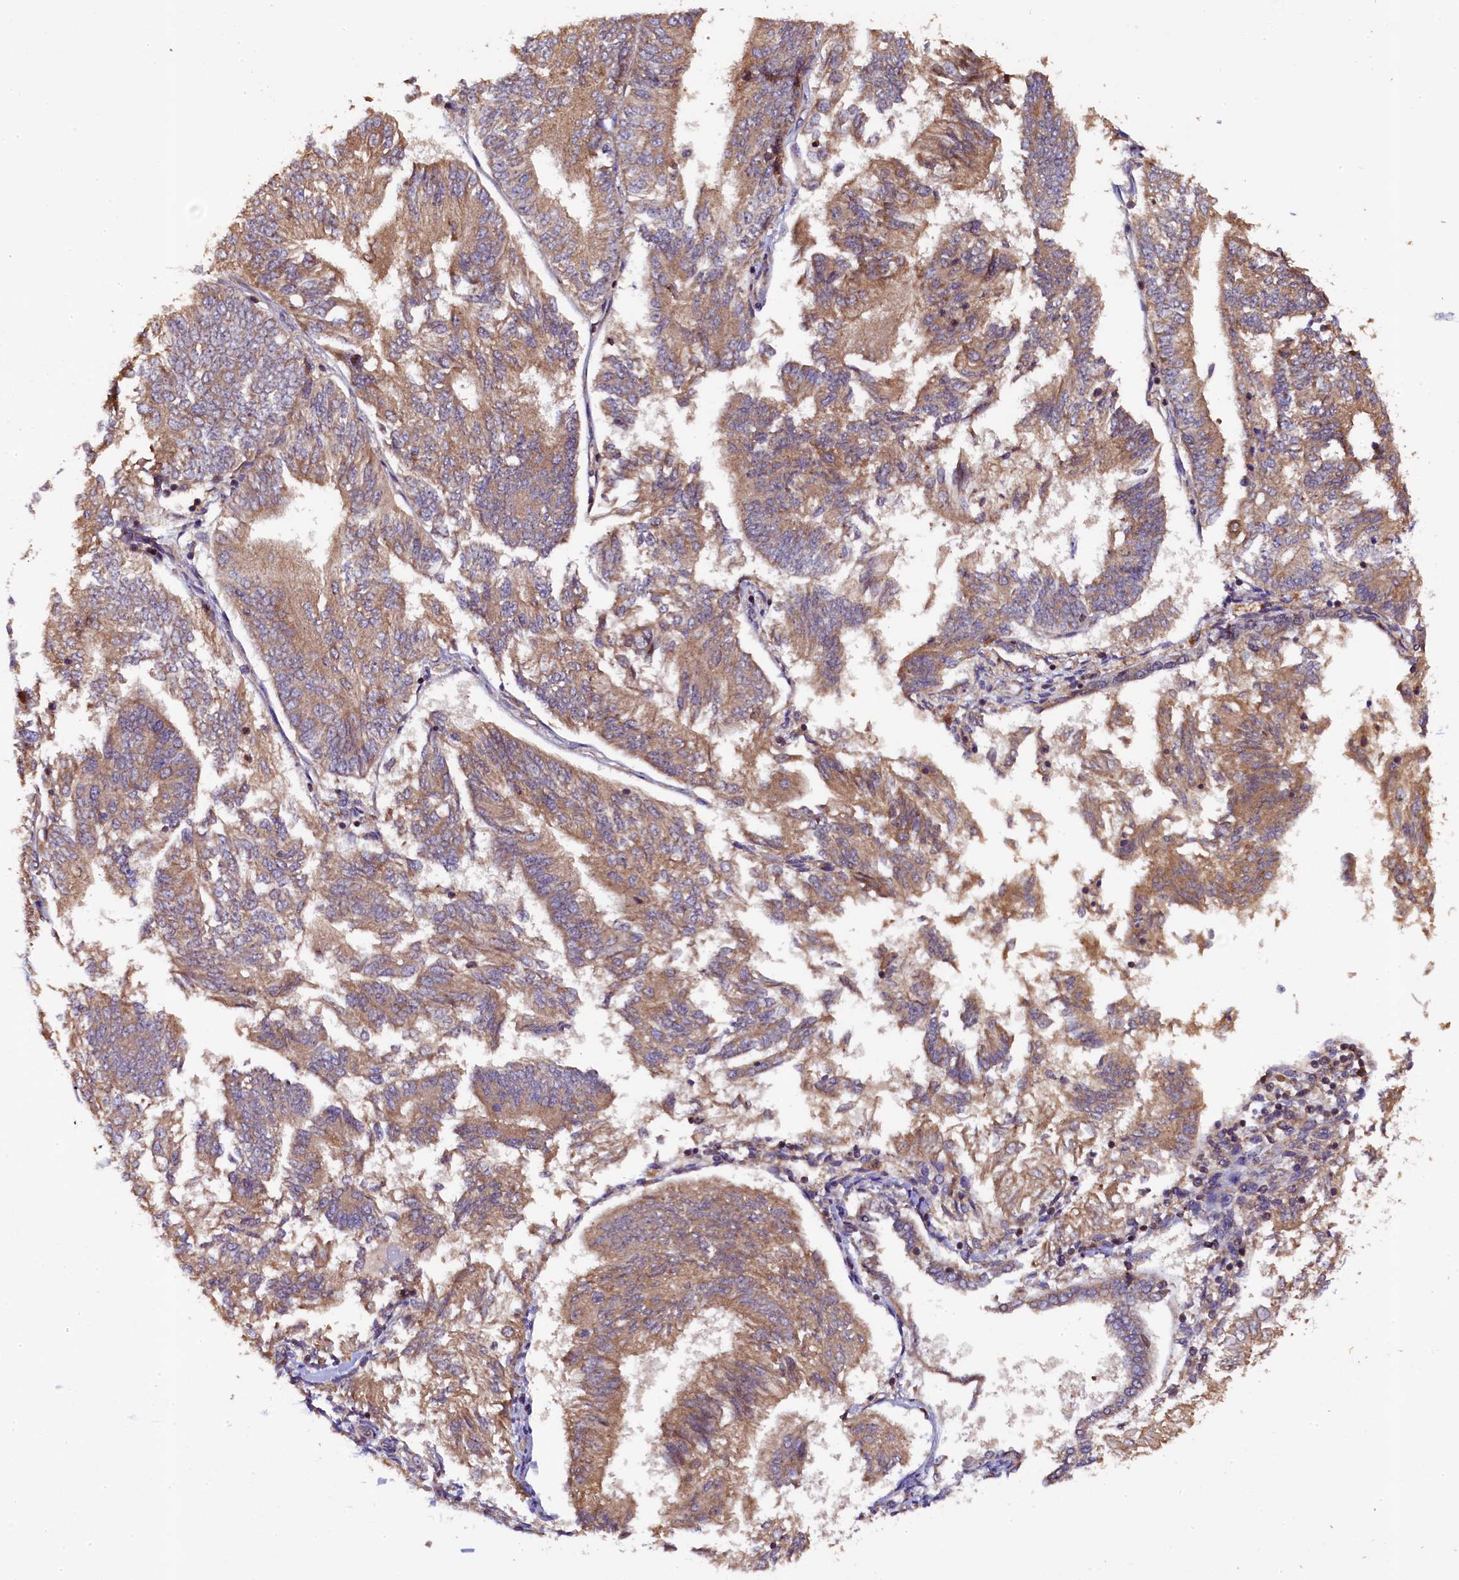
{"staining": {"intensity": "moderate", "quantity": ">75%", "location": "cytoplasmic/membranous"}, "tissue": "endometrial cancer", "cell_type": "Tumor cells", "image_type": "cancer", "snomed": [{"axis": "morphology", "description": "Adenocarcinoma, NOS"}, {"axis": "topography", "description": "Endometrium"}], "caption": "There is medium levels of moderate cytoplasmic/membranous expression in tumor cells of endometrial cancer, as demonstrated by immunohistochemical staining (brown color).", "gene": "KLC2", "patient": {"sex": "female", "age": 58}}